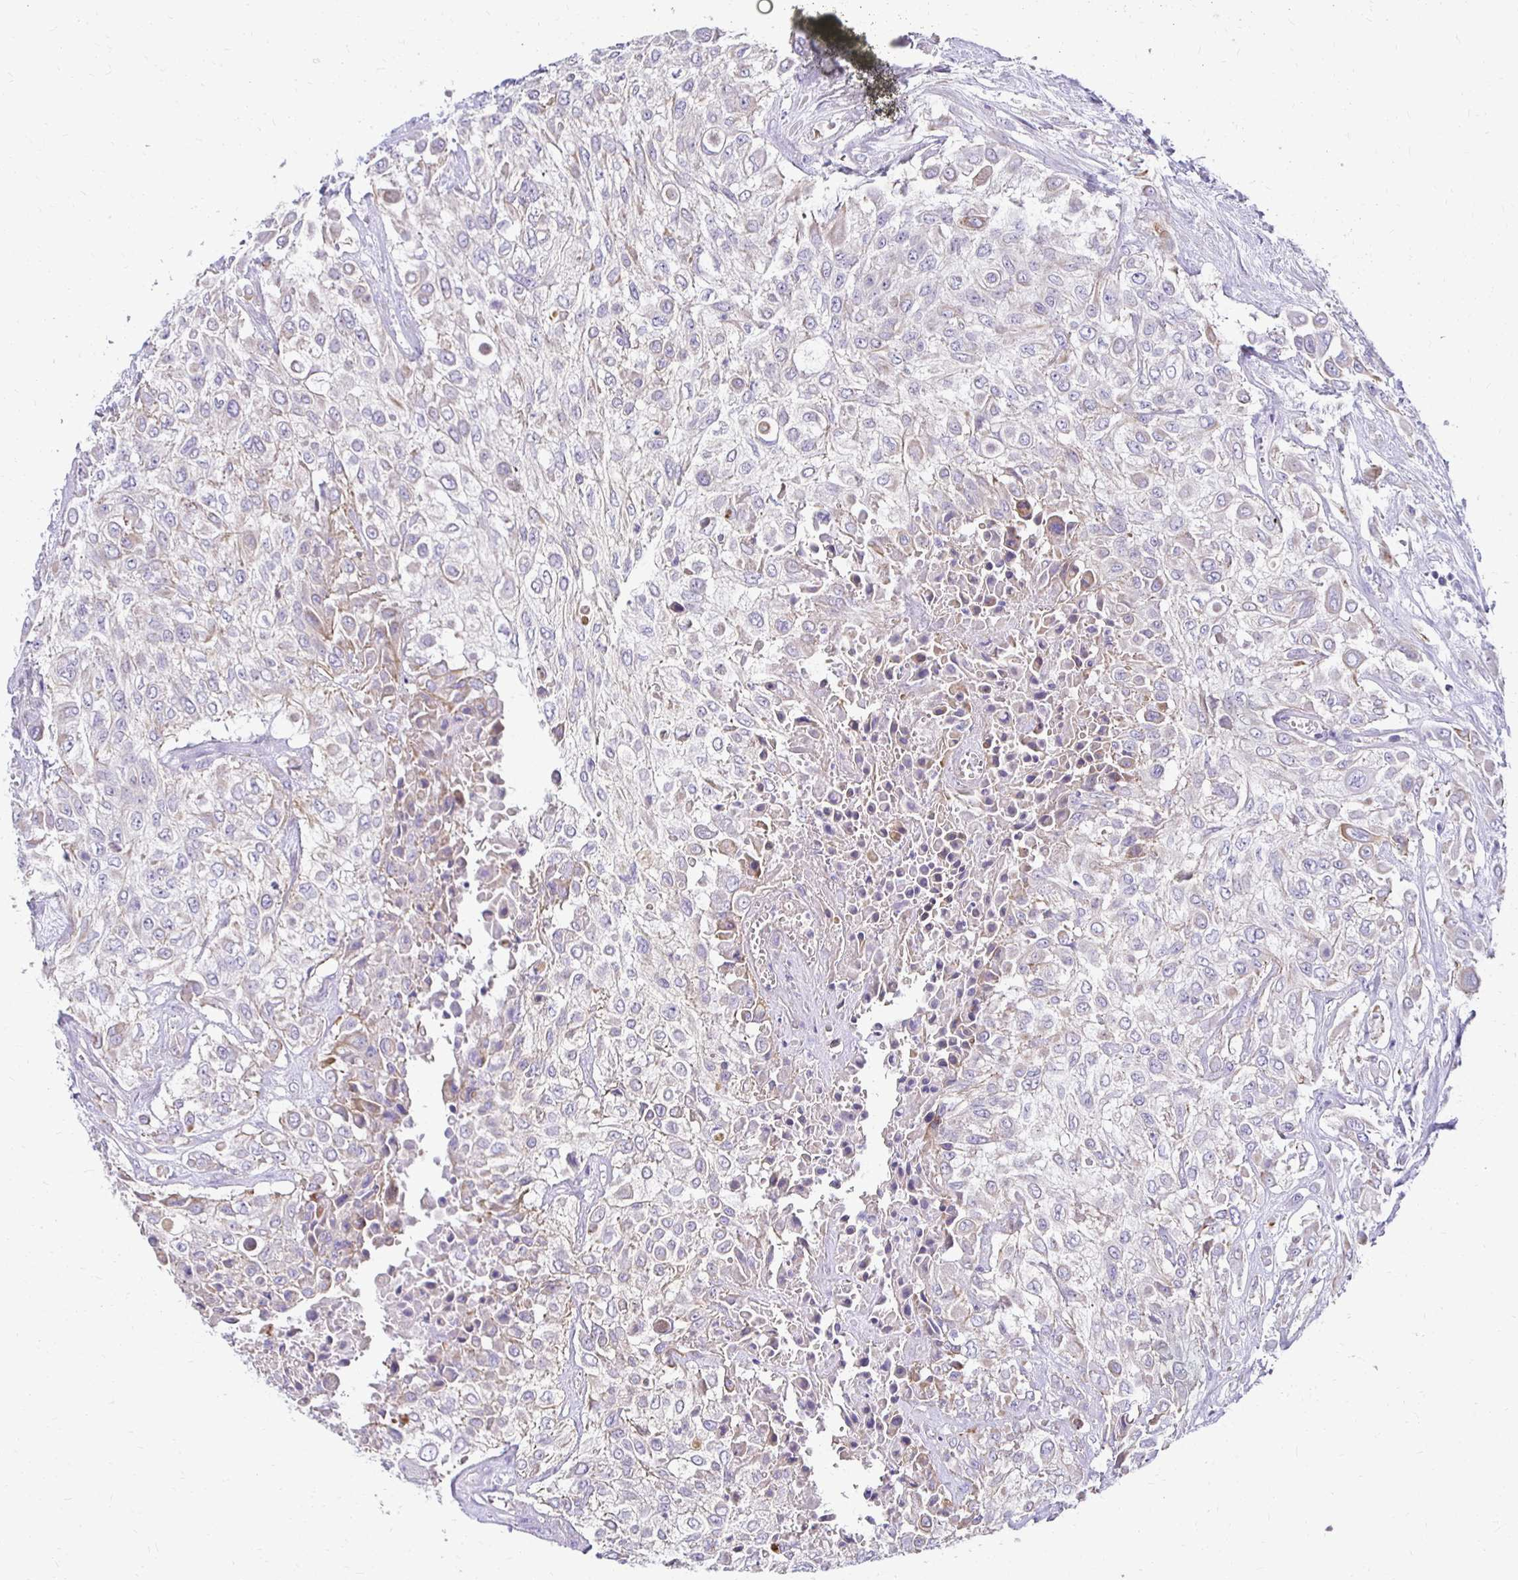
{"staining": {"intensity": "negative", "quantity": "none", "location": "none"}, "tissue": "urothelial cancer", "cell_type": "Tumor cells", "image_type": "cancer", "snomed": [{"axis": "morphology", "description": "Urothelial carcinoma, High grade"}, {"axis": "topography", "description": "Urinary bladder"}], "caption": "Immunohistochemical staining of human urothelial cancer shows no significant positivity in tumor cells. (Stains: DAB immunohistochemistry with hematoxylin counter stain, Microscopy: brightfield microscopy at high magnification).", "gene": "AKAP6", "patient": {"sex": "male", "age": 57}}